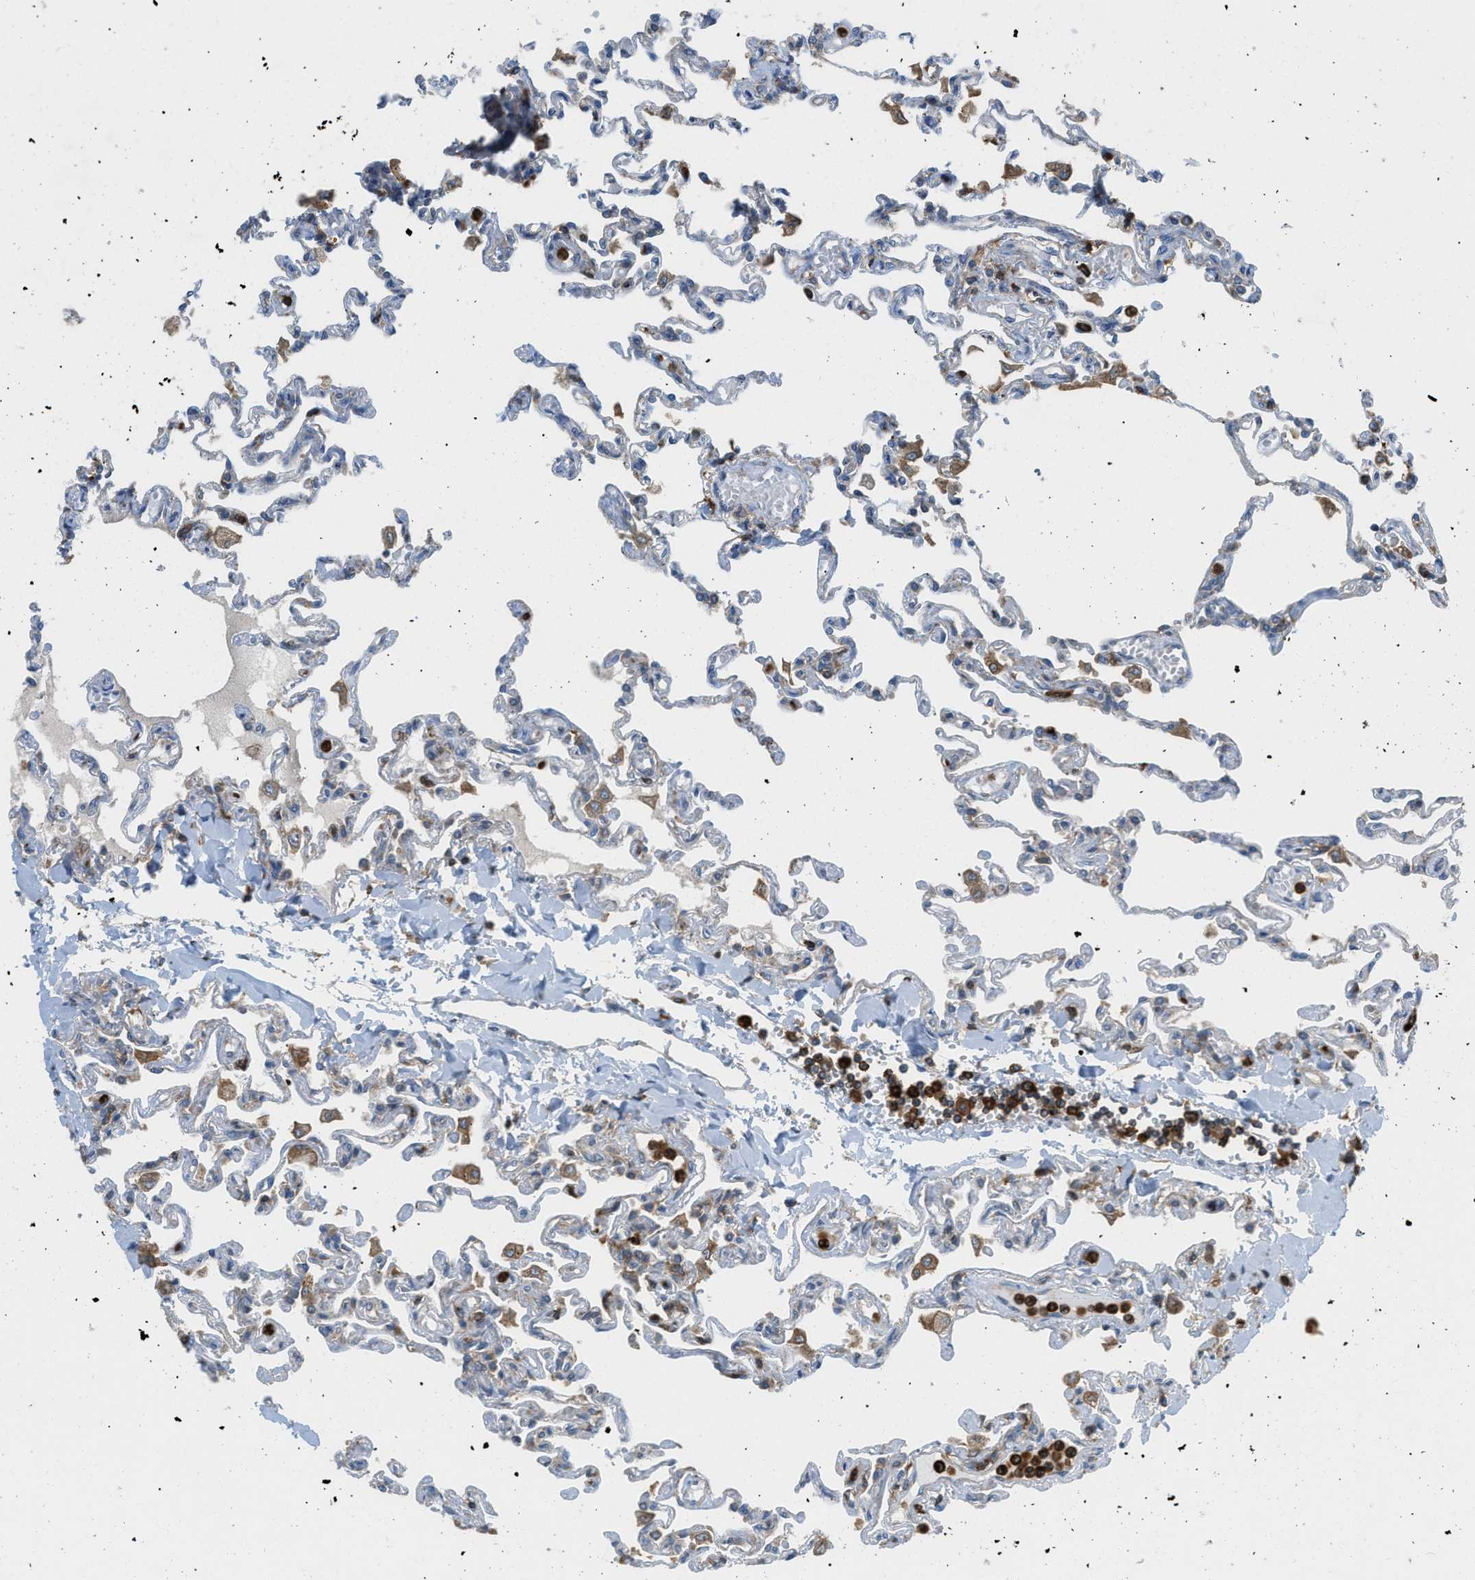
{"staining": {"intensity": "strong", "quantity": "25%-75%", "location": "cytoplasmic/membranous"}, "tissue": "lung", "cell_type": "Alveolar cells", "image_type": "normal", "snomed": [{"axis": "morphology", "description": "Normal tissue, NOS"}, {"axis": "topography", "description": "Lung"}], "caption": "A histopathology image of lung stained for a protein displays strong cytoplasmic/membranous brown staining in alveolar cells.", "gene": "GPAT4", "patient": {"sex": "male", "age": 21}}